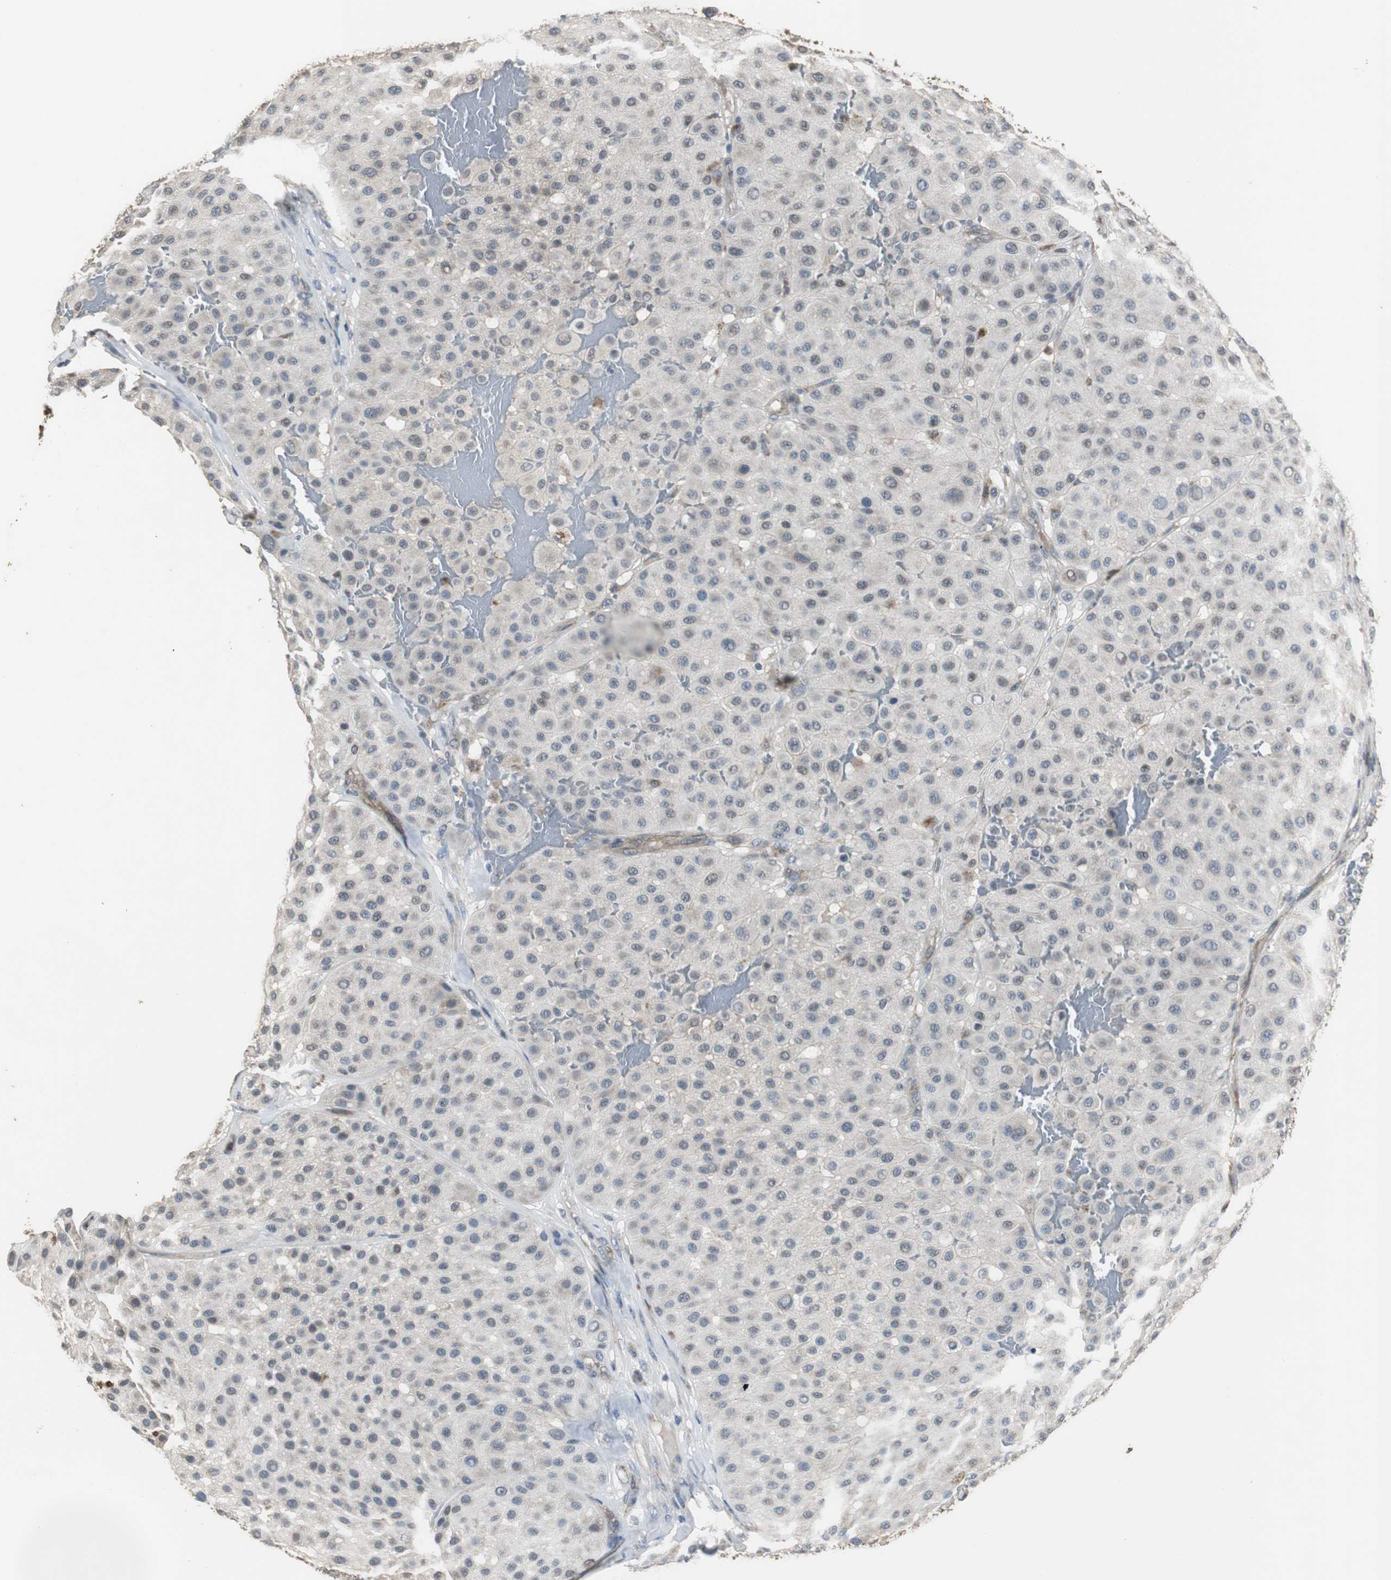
{"staining": {"intensity": "weak", "quantity": "25%-75%", "location": "cytoplasmic/membranous"}, "tissue": "melanoma", "cell_type": "Tumor cells", "image_type": "cancer", "snomed": [{"axis": "morphology", "description": "Normal tissue, NOS"}, {"axis": "morphology", "description": "Malignant melanoma, Metastatic site"}, {"axis": "topography", "description": "Skin"}], "caption": "A brown stain labels weak cytoplasmic/membranous positivity of a protein in melanoma tumor cells.", "gene": "JTB", "patient": {"sex": "male", "age": 41}}